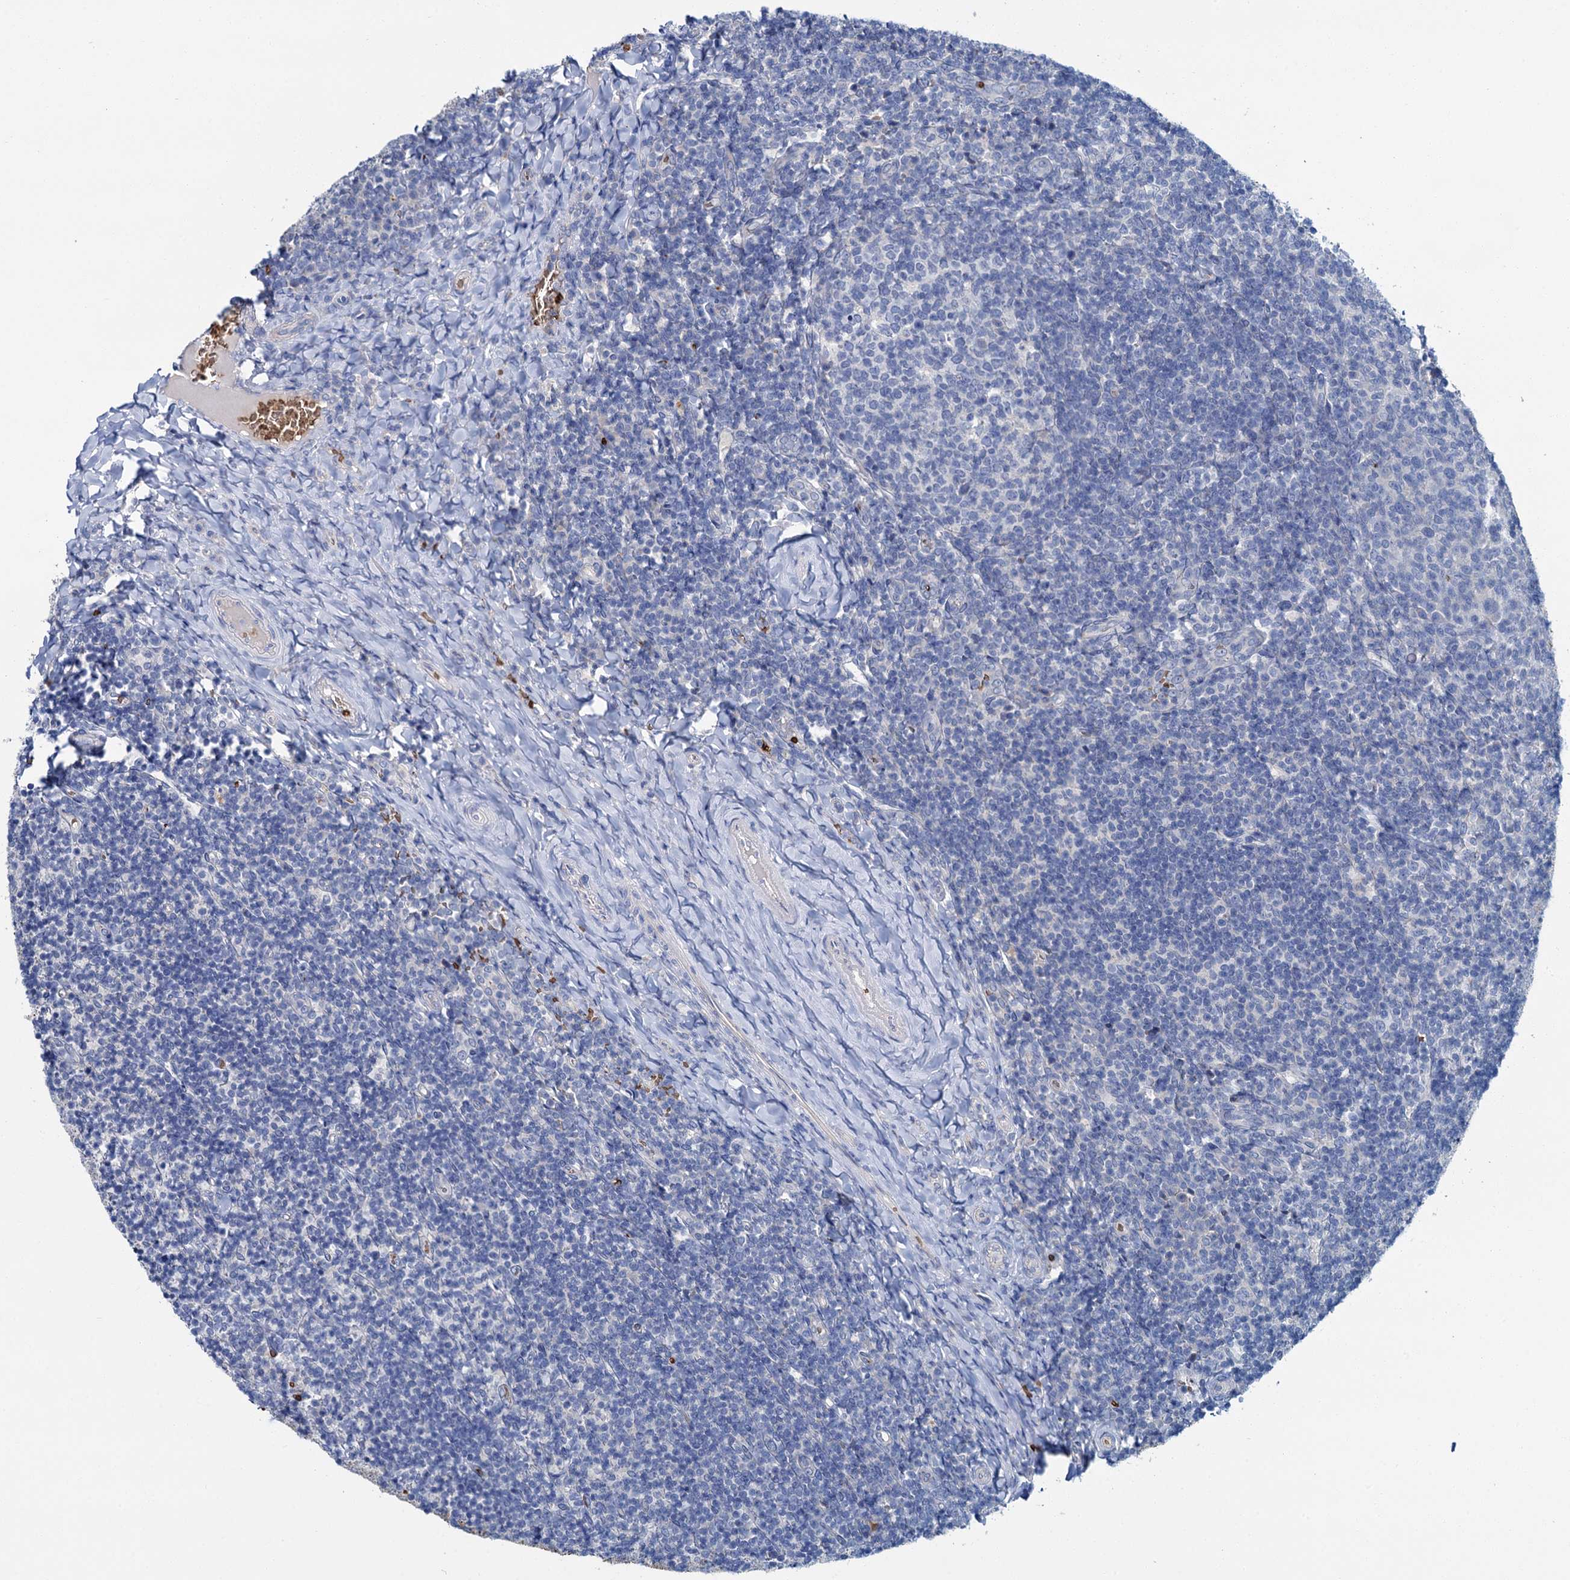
{"staining": {"intensity": "negative", "quantity": "none", "location": "none"}, "tissue": "tonsil", "cell_type": "Germinal center cells", "image_type": "normal", "snomed": [{"axis": "morphology", "description": "Normal tissue, NOS"}, {"axis": "topography", "description": "Tonsil"}], "caption": "The histopathology image displays no staining of germinal center cells in benign tonsil. (Stains: DAB (3,3'-diaminobenzidine) immunohistochemistry (IHC) with hematoxylin counter stain, Microscopy: brightfield microscopy at high magnification).", "gene": "ATG2A", "patient": {"sex": "female", "age": 10}}